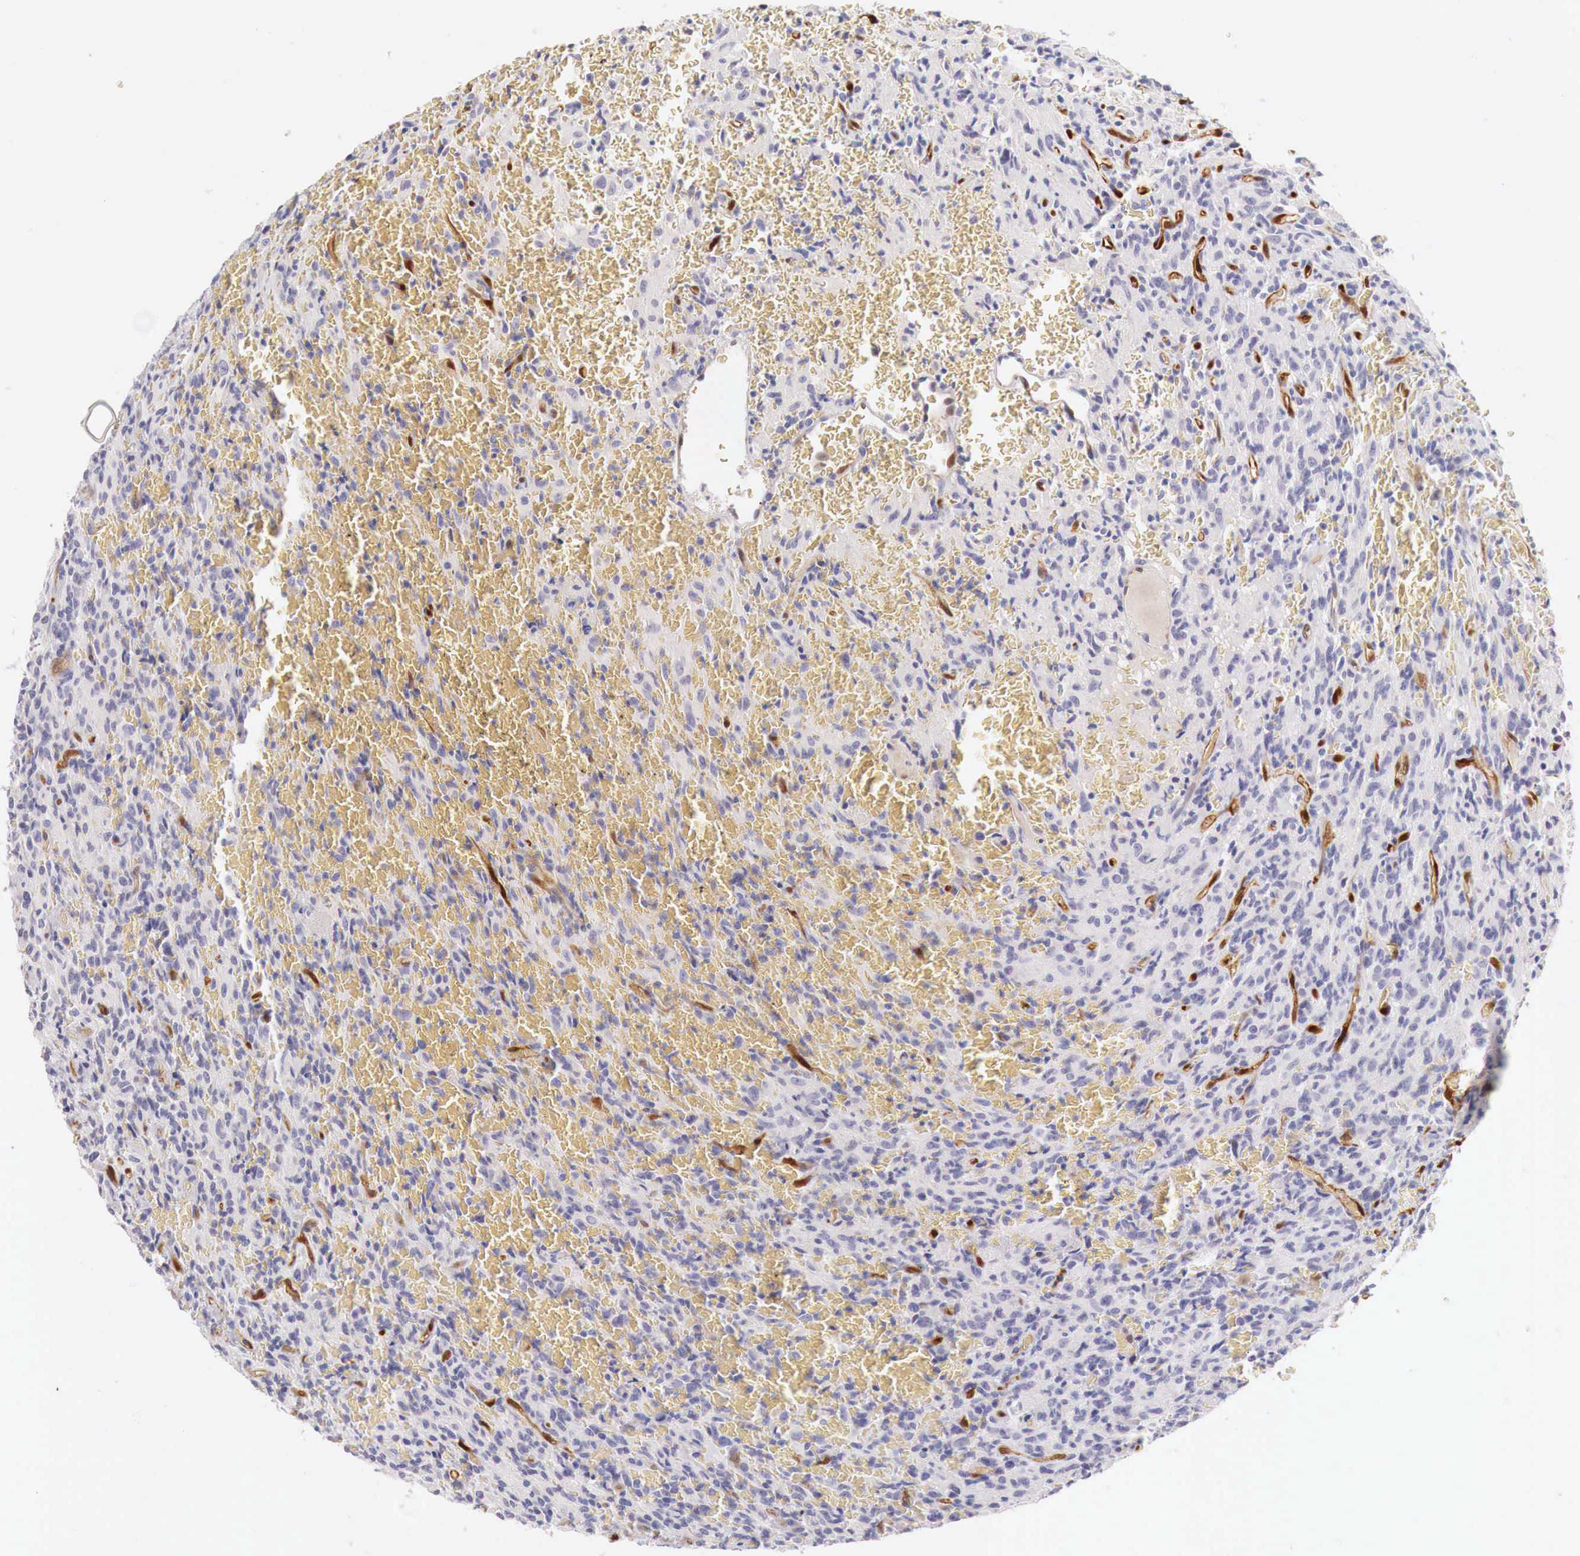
{"staining": {"intensity": "negative", "quantity": "none", "location": "none"}, "tissue": "glioma", "cell_type": "Tumor cells", "image_type": "cancer", "snomed": [{"axis": "morphology", "description": "Glioma, malignant, High grade"}, {"axis": "topography", "description": "Brain"}], "caption": "Image shows no protein expression in tumor cells of malignant high-grade glioma tissue.", "gene": "ITIH6", "patient": {"sex": "male", "age": 56}}